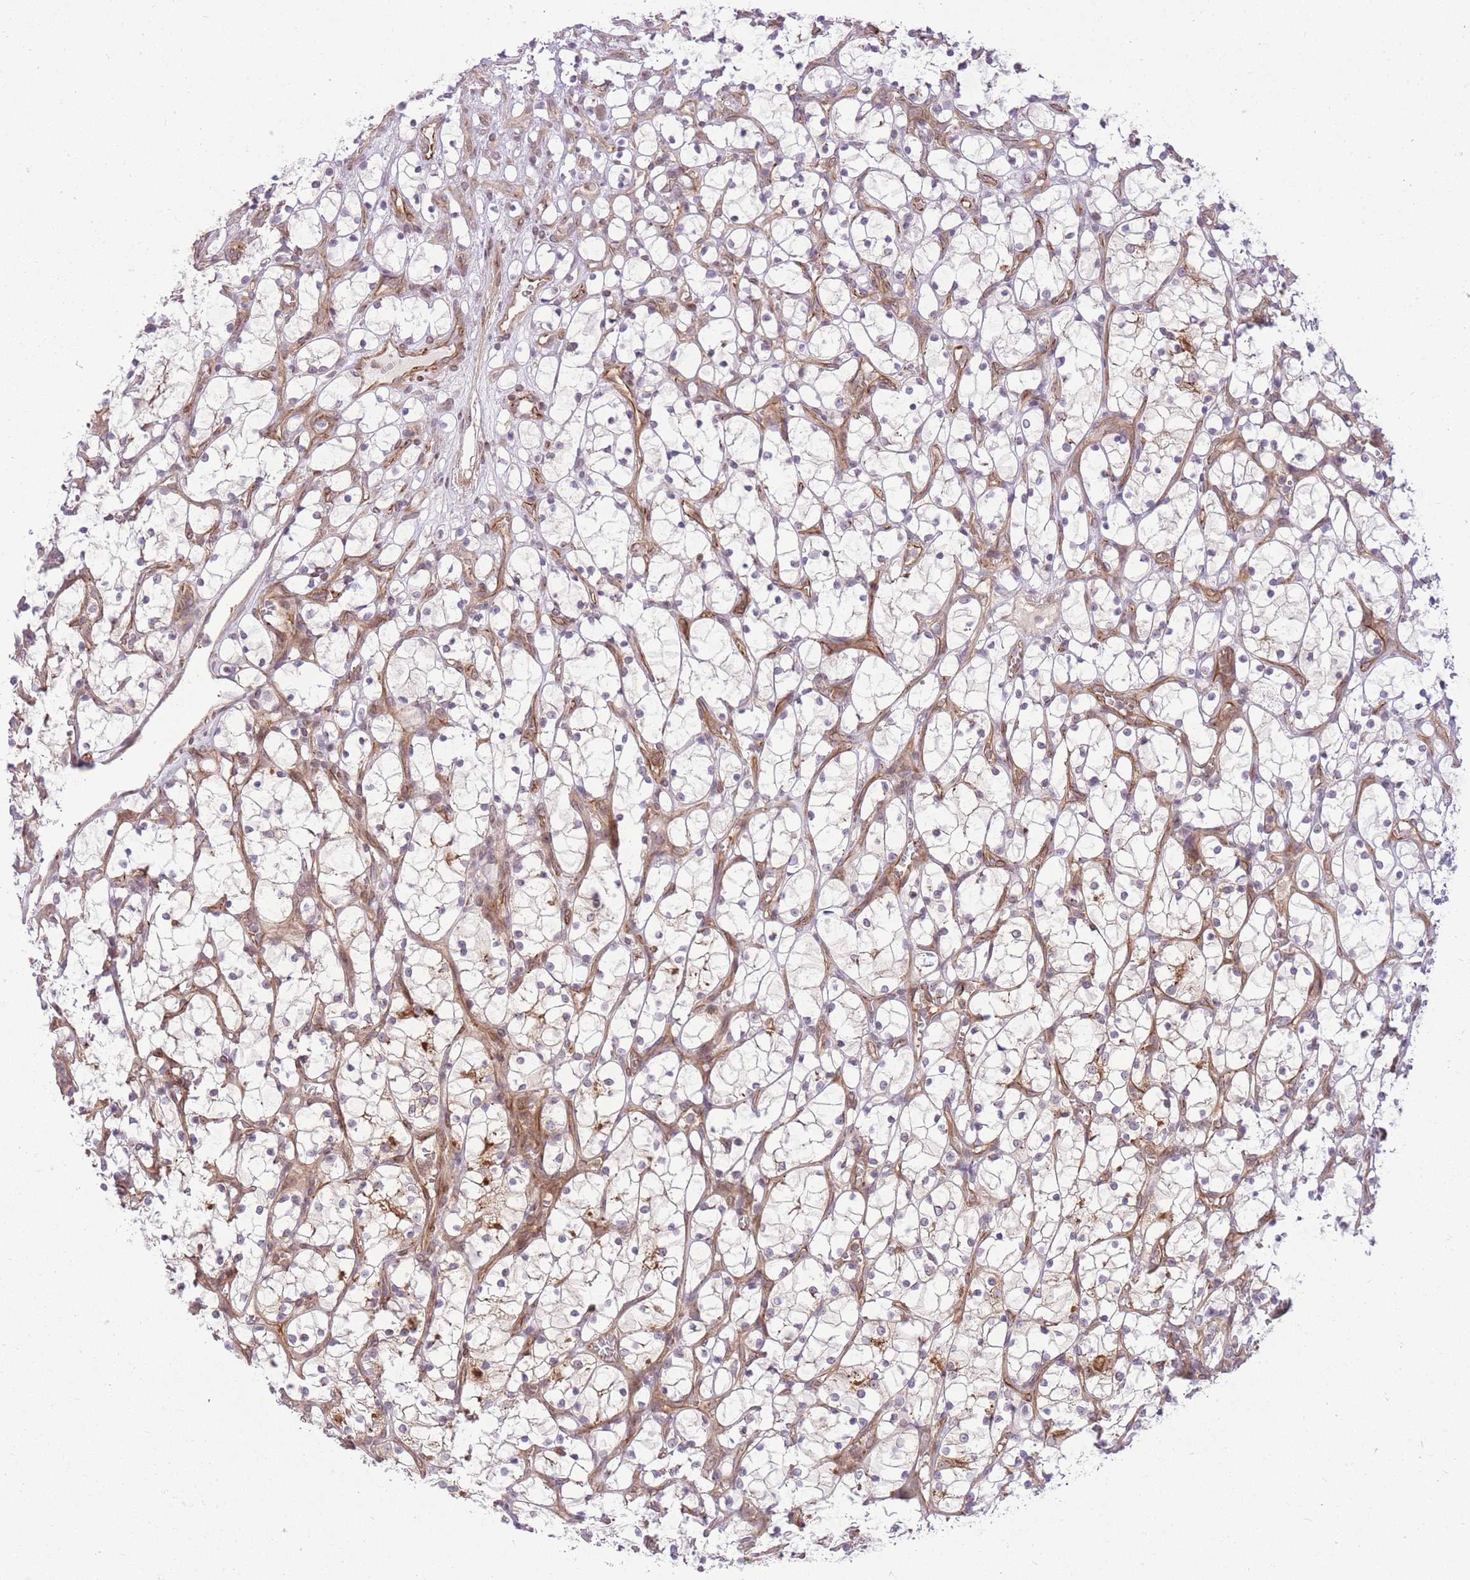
{"staining": {"intensity": "negative", "quantity": "none", "location": "none"}, "tissue": "renal cancer", "cell_type": "Tumor cells", "image_type": "cancer", "snomed": [{"axis": "morphology", "description": "Adenocarcinoma, NOS"}, {"axis": "topography", "description": "Kidney"}], "caption": "Immunohistochemical staining of renal adenocarcinoma reveals no significant positivity in tumor cells.", "gene": "ZBED5", "patient": {"sex": "female", "age": 69}}